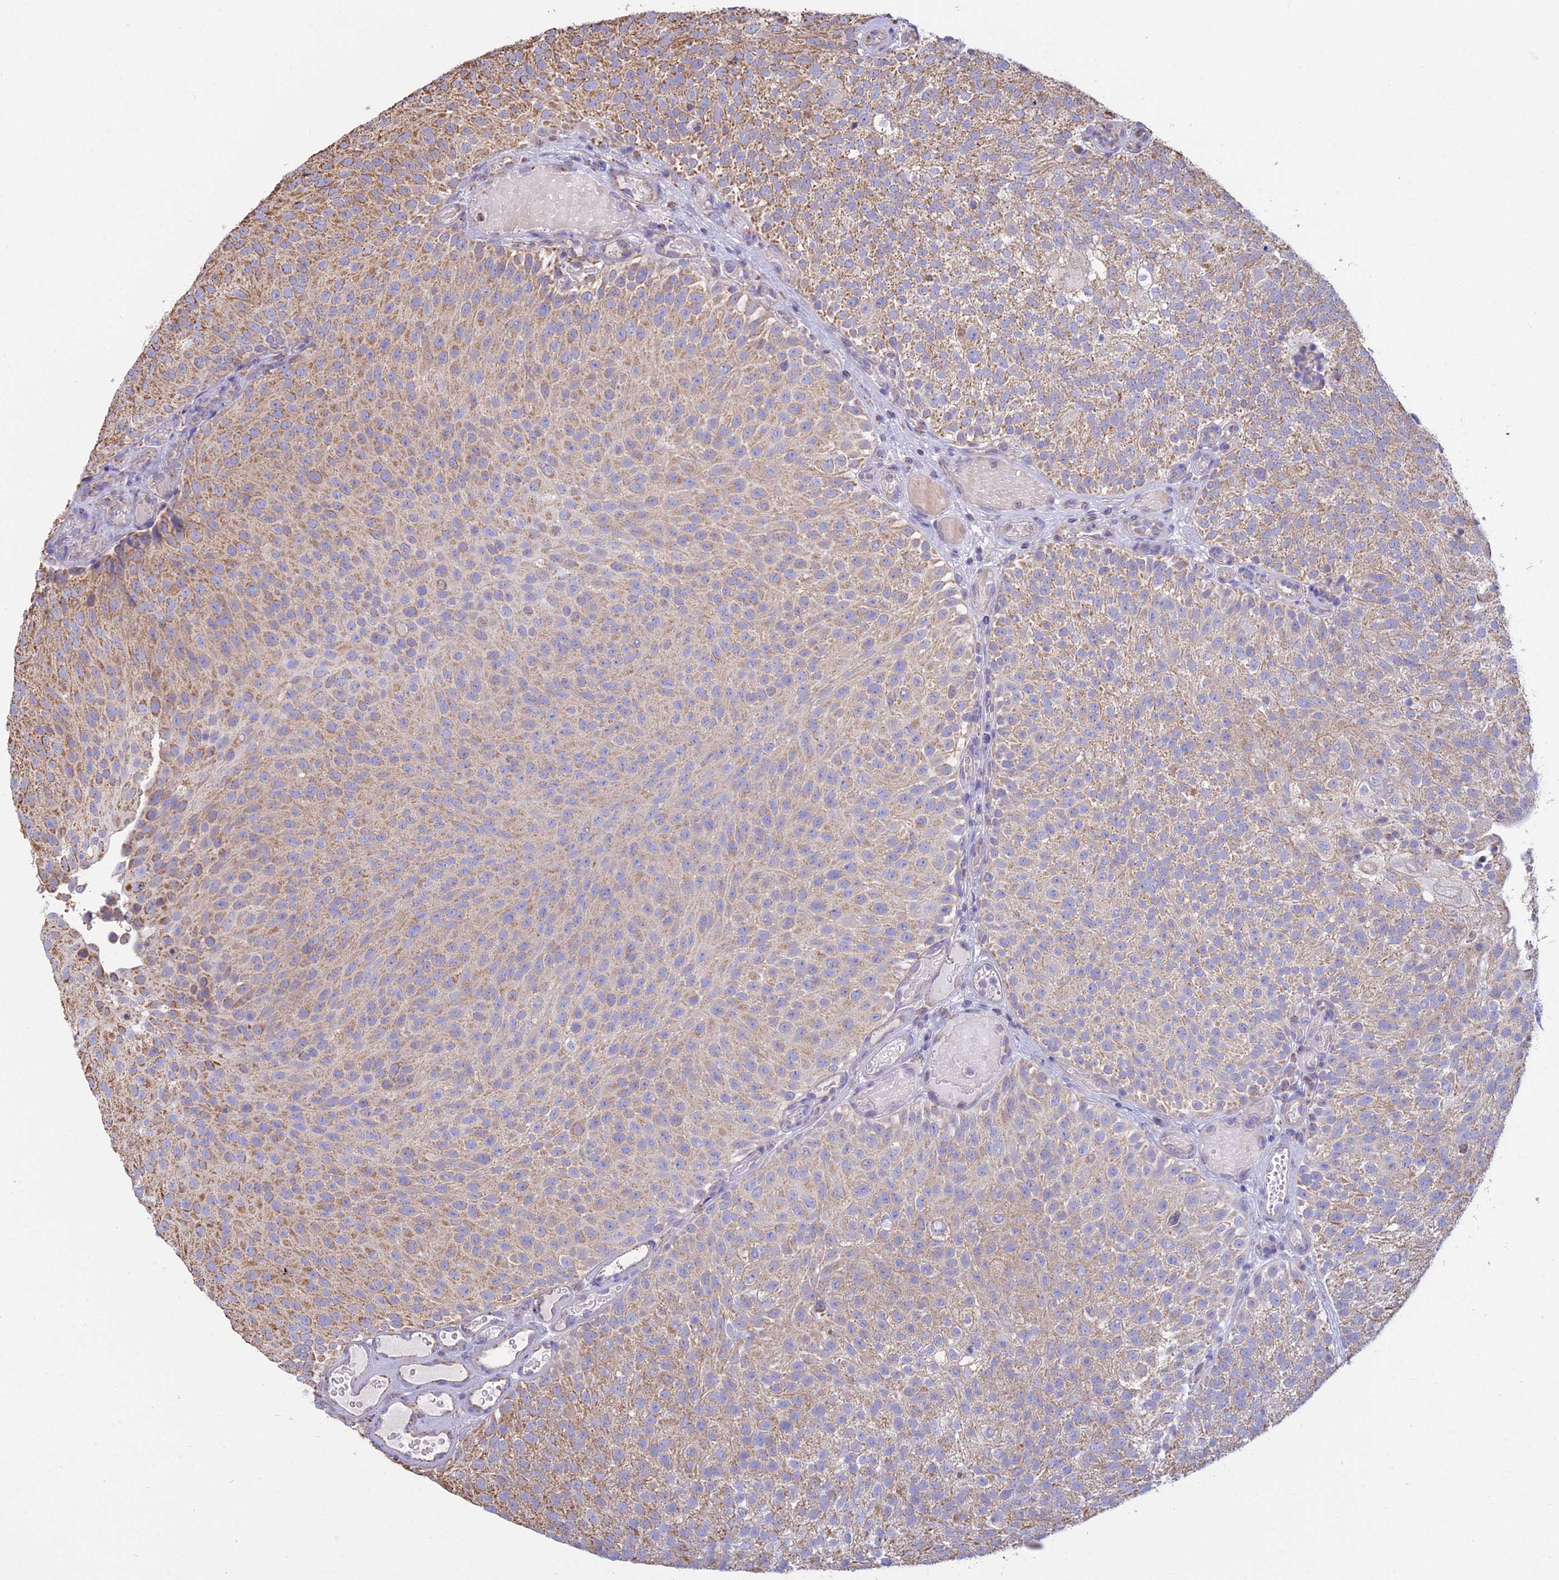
{"staining": {"intensity": "moderate", "quantity": "25%-75%", "location": "cytoplasmic/membranous"}, "tissue": "urothelial cancer", "cell_type": "Tumor cells", "image_type": "cancer", "snomed": [{"axis": "morphology", "description": "Urothelial carcinoma, Low grade"}, {"axis": "topography", "description": "Urinary bladder"}], "caption": "Immunohistochemistry micrograph of urothelial cancer stained for a protein (brown), which demonstrates medium levels of moderate cytoplasmic/membranous positivity in approximately 25%-75% of tumor cells.", "gene": "OR2W3", "patient": {"sex": "male", "age": 78}}